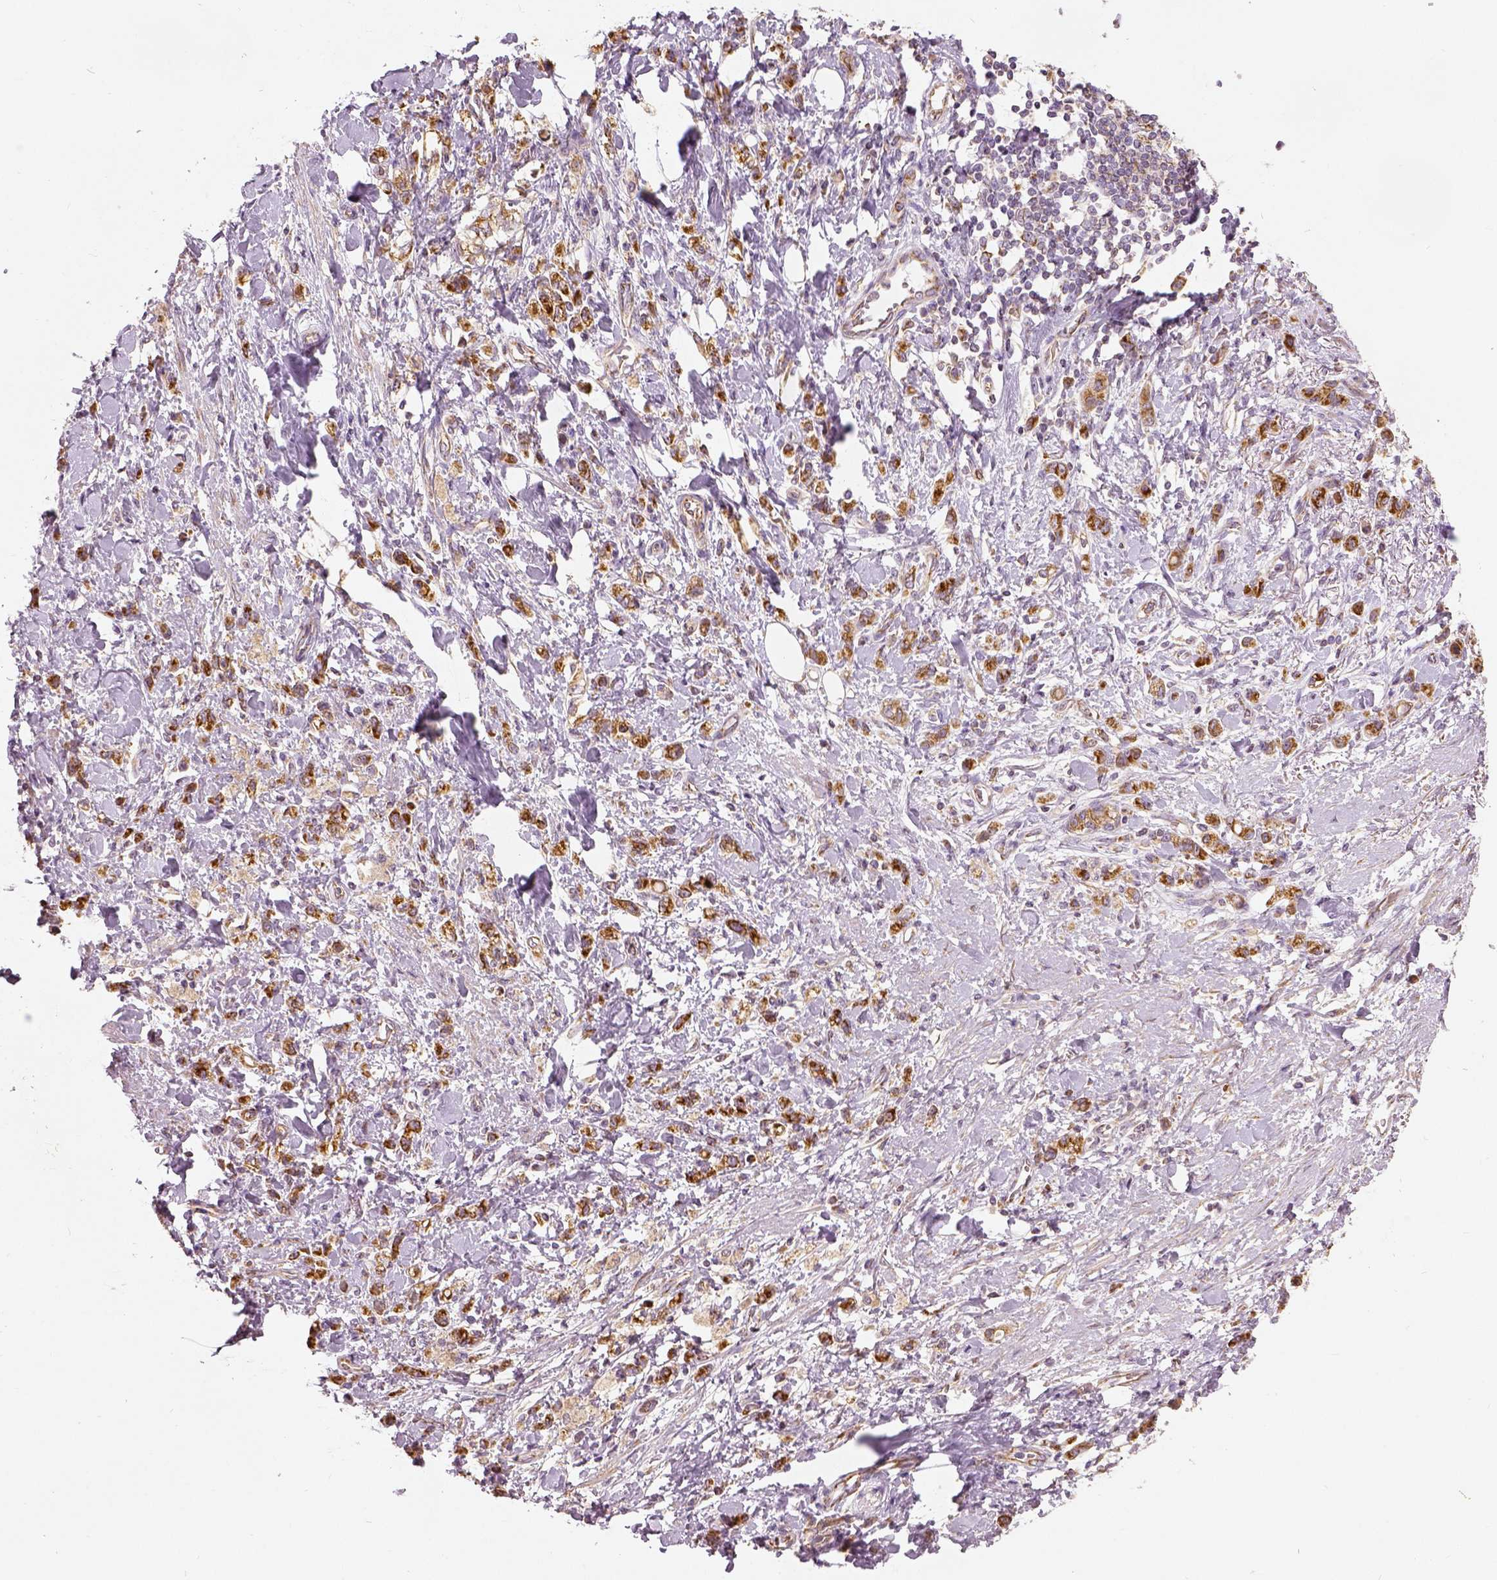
{"staining": {"intensity": "strong", "quantity": ">75%", "location": "cytoplasmic/membranous"}, "tissue": "stomach cancer", "cell_type": "Tumor cells", "image_type": "cancer", "snomed": [{"axis": "morphology", "description": "Adenocarcinoma, NOS"}, {"axis": "topography", "description": "Stomach"}], "caption": "IHC (DAB) staining of adenocarcinoma (stomach) demonstrates strong cytoplasmic/membranous protein staining in about >75% of tumor cells.", "gene": "PGAM5", "patient": {"sex": "male", "age": 77}}